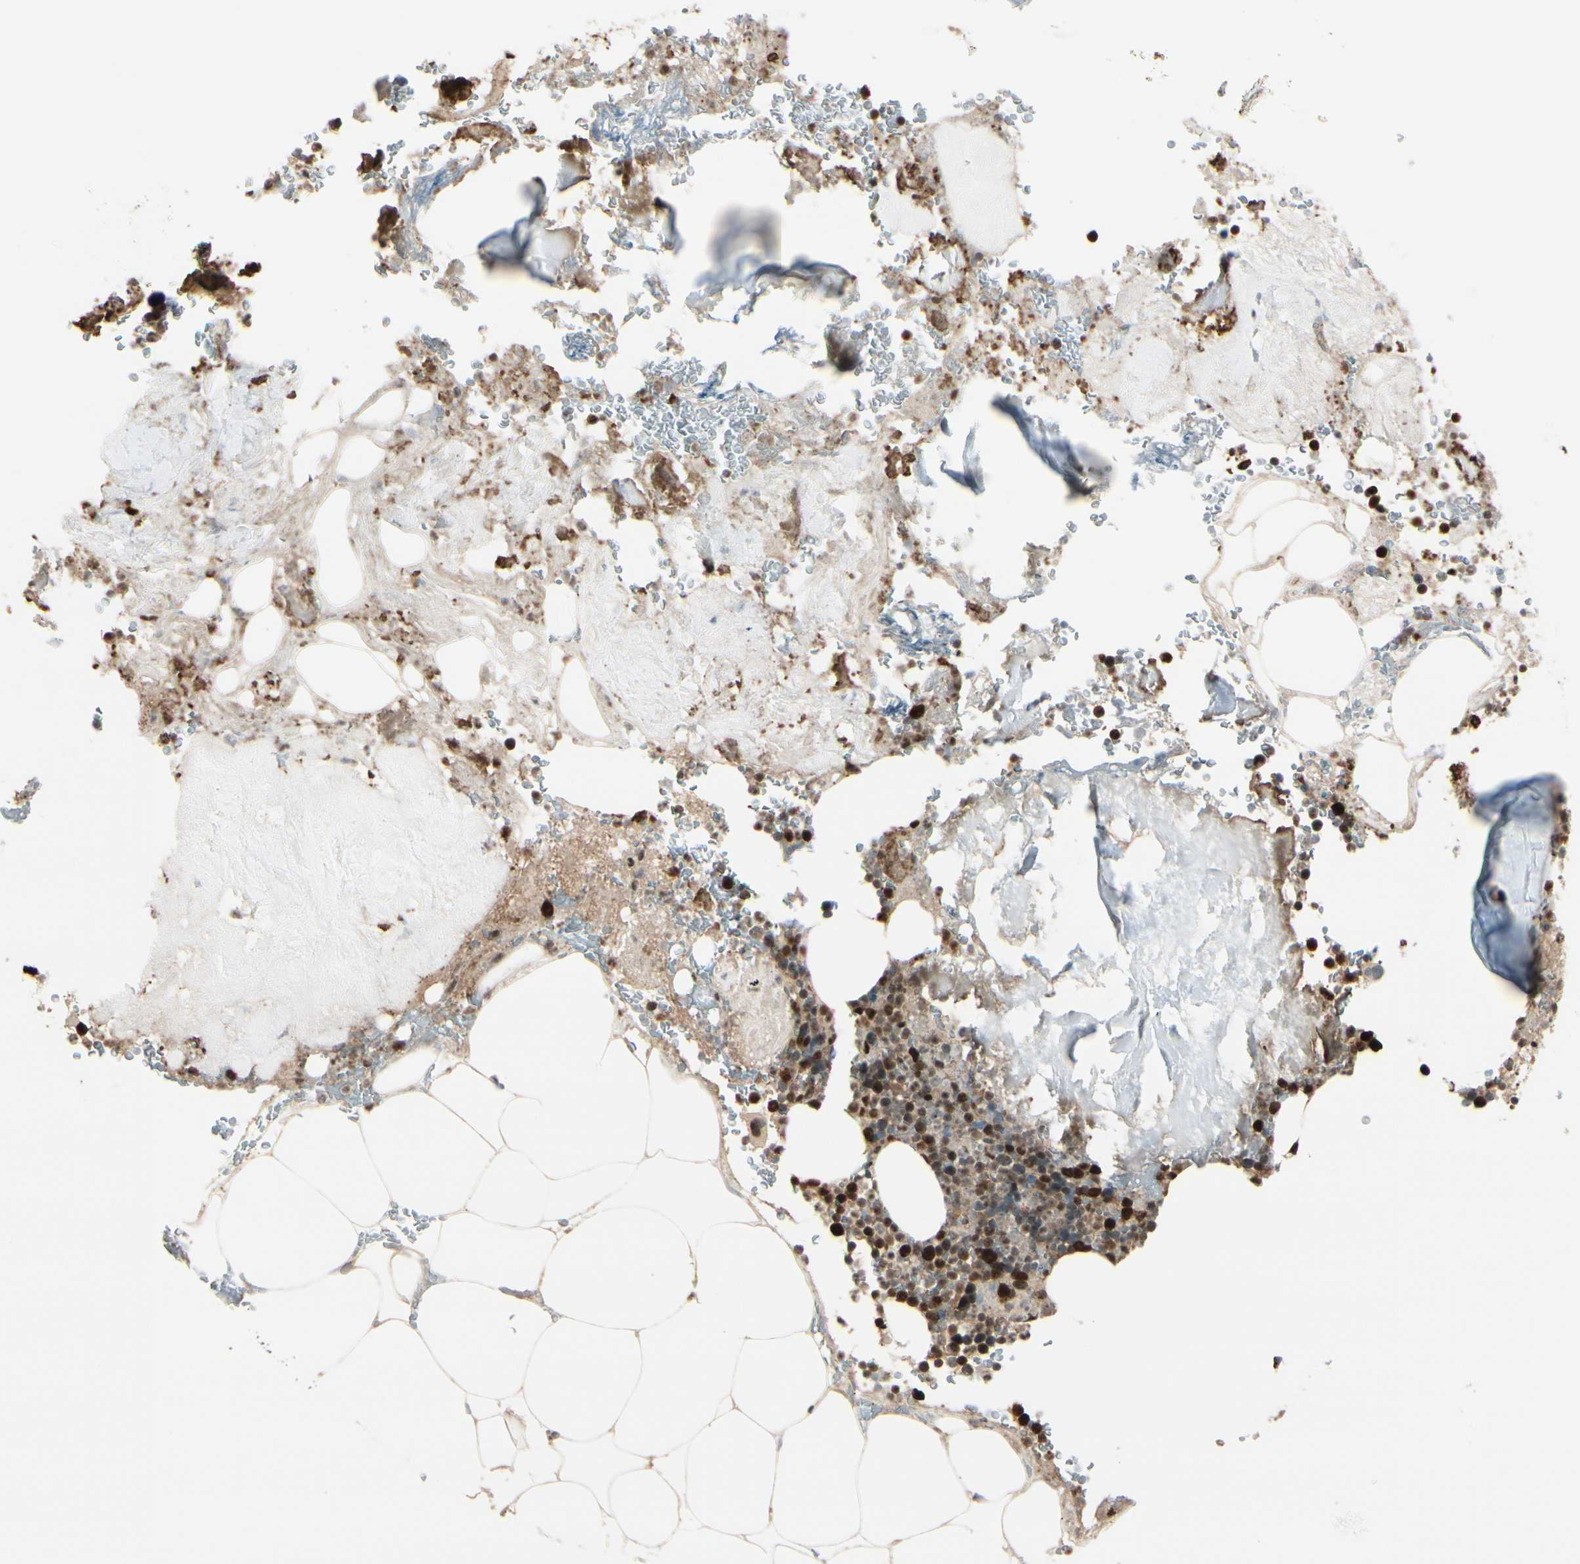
{"staining": {"intensity": "strong", "quantity": ">75%", "location": "cytoplasmic/membranous,nuclear"}, "tissue": "bone marrow", "cell_type": "Hematopoietic cells", "image_type": "normal", "snomed": [{"axis": "morphology", "description": "Normal tissue, NOS"}, {"axis": "topography", "description": "Bone marrow"}], "caption": "Immunohistochemistry photomicrograph of benign bone marrow: bone marrow stained using IHC reveals high levels of strong protein expression localized specifically in the cytoplasmic/membranous,nuclear of hematopoietic cells, appearing as a cytoplasmic/membranous,nuclear brown color.", "gene": "HSF1", "patient": {"sex": "male"}}